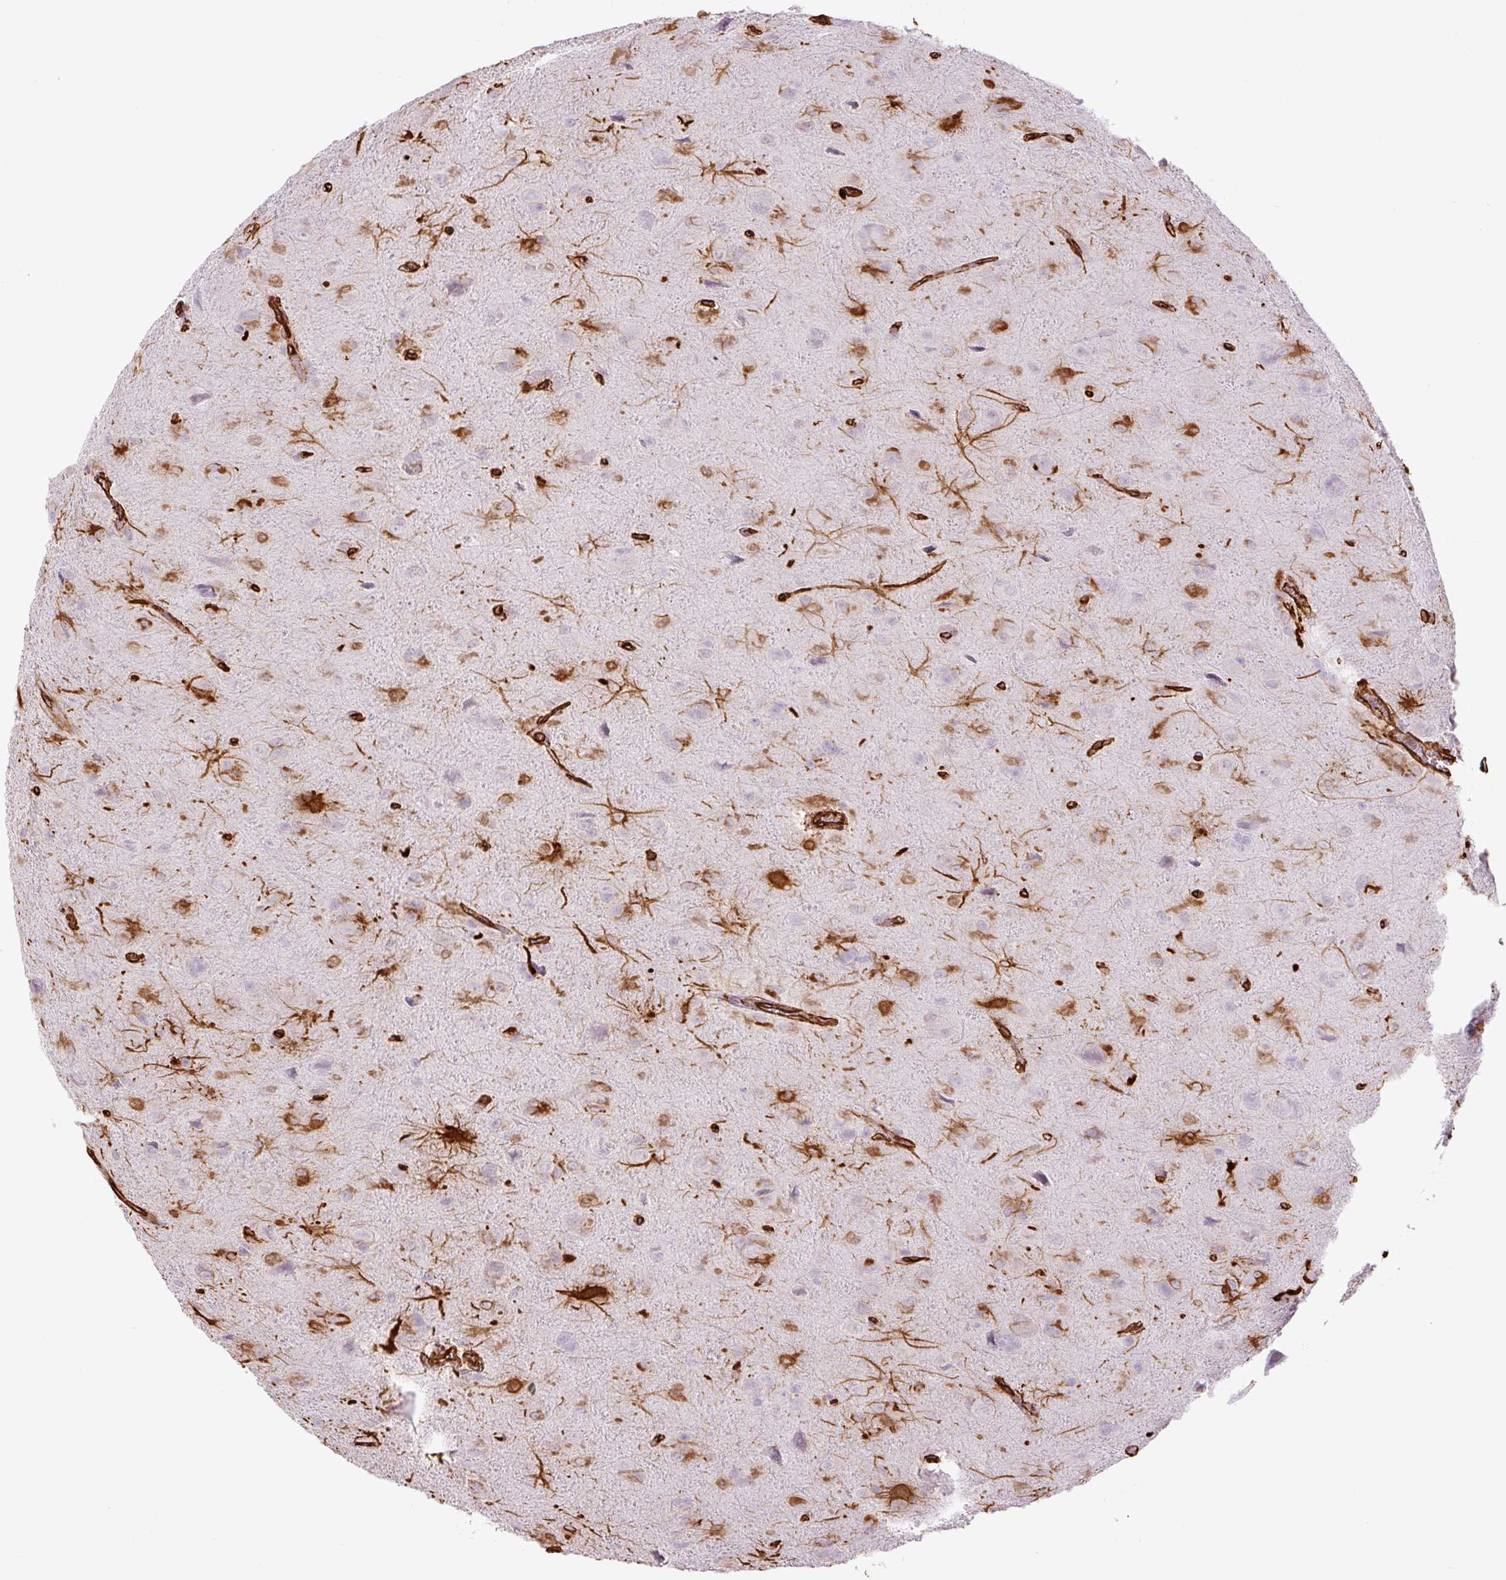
{"staining": {"intensity": "negative", "quantity": "none", "location": "none"}, "tissue": "glioma", "cell_type": "Tumor cells", "image_type": "cancer", "snomed": [{"axis": "morphology", "description": "Glioma, malignant, Low grade"}, {"axis": "topography", "description": "Brain"}], "caption": "This is an IHC histopathology image of human malignant low-grade glioma. There is no expression in tumor cells.", "gene": "VIM", "patient": {"sex": "male", "age": 58}}